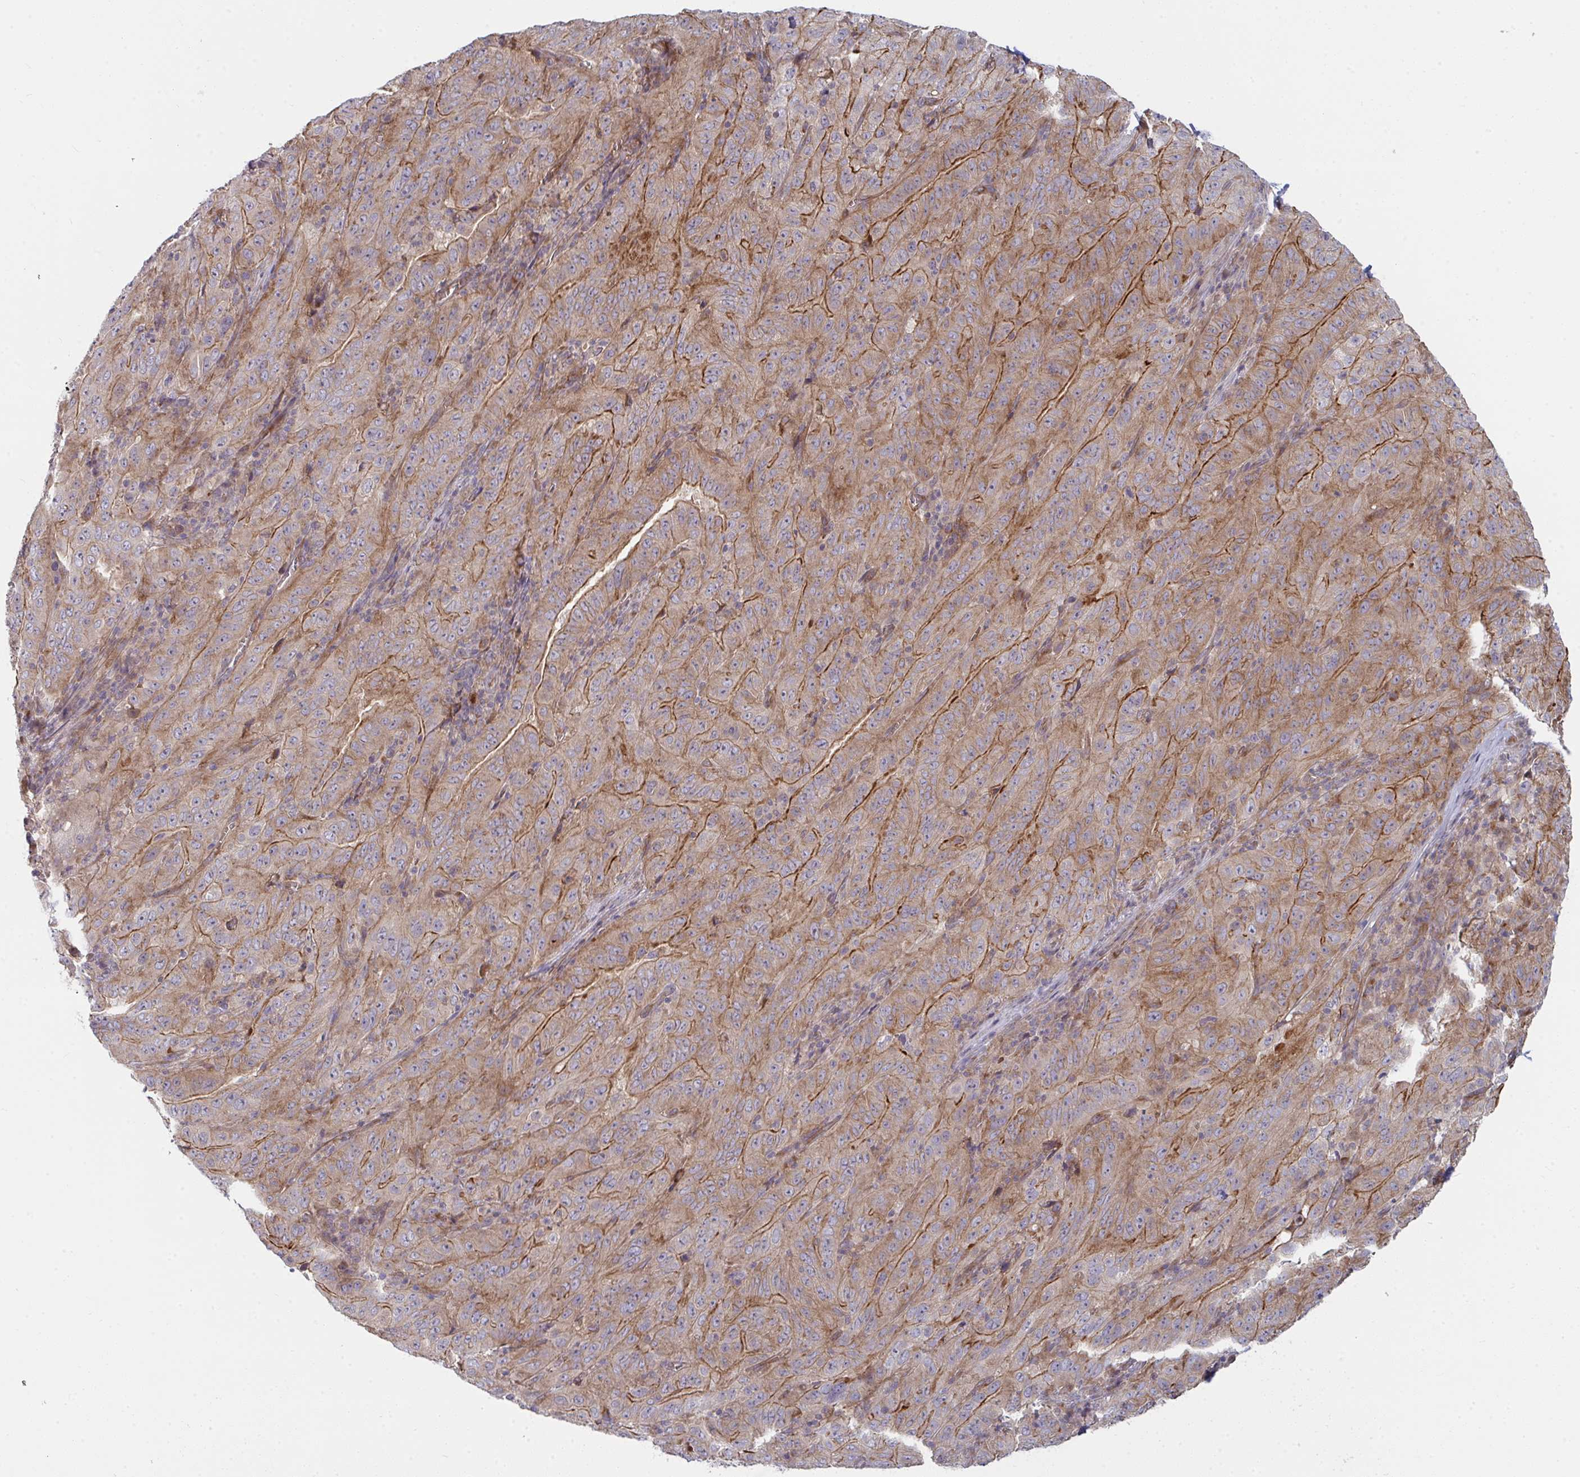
{"staining": {"intensity": "moderate", "quantity": ">75%", "location": "cytoplasmic/membranous"}, "tissue": "pancreatic cancer", "cell_type": "Tumor cells", "image_type": "cancer", "snomed": [{"axis": "morphology", "description": "Adenocarcinoma, NOS"}, {"axis": "topography", "description": "Pancreas"}], "caption": "Moderate cytoplasmic/membranous protein staining is present in about >75% of tumor cells in pancreatic cancer. (DAB (3,3'-diaminobenzidine) IHC with brightfield microscopy, high magnification).", "gene": "CASP9", "patient": {"sex": "male", "age": 63}}